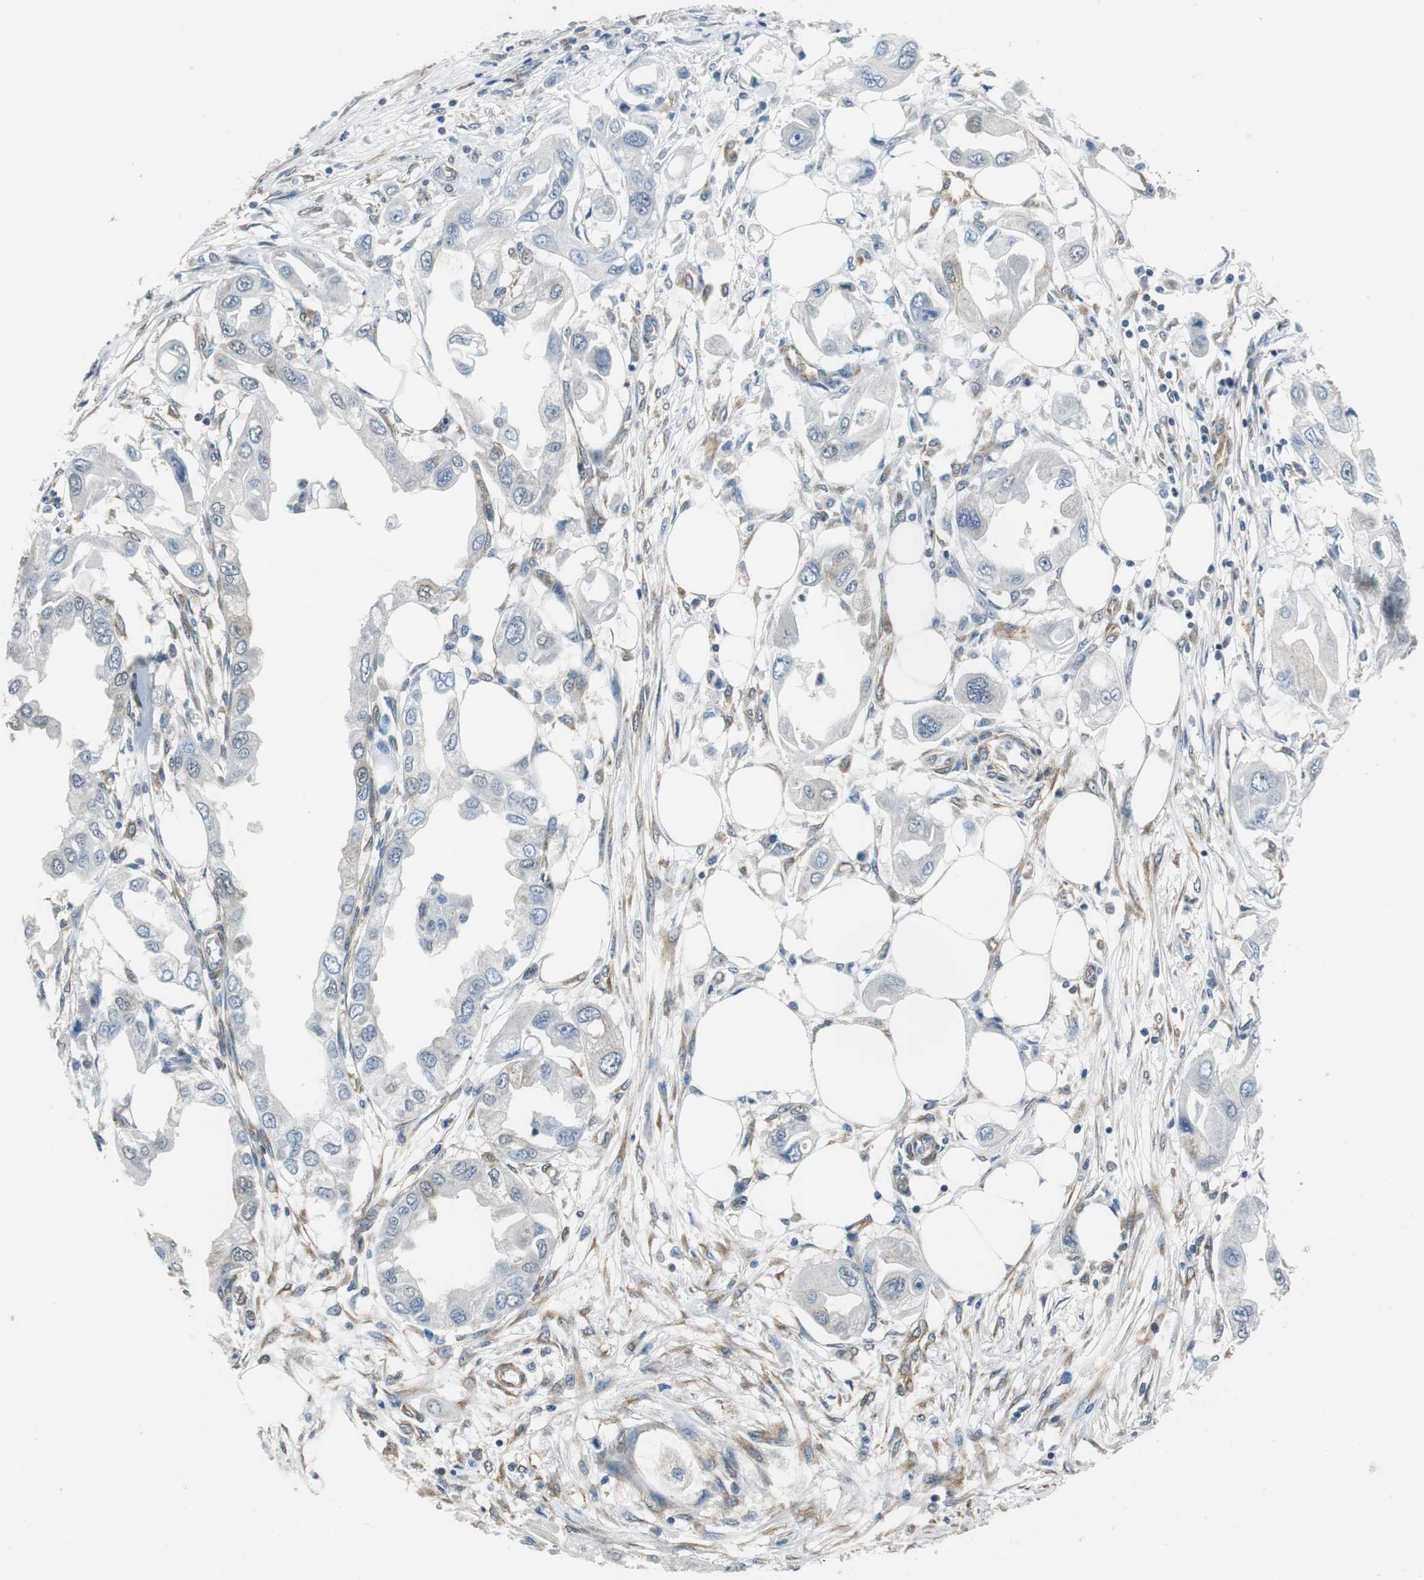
{"staining": {"intensity": "moderate", "quantity": "25%-75%", "location": "cytoplasmic/membranous"}, "tissue": "endometrial cancer", "cell_type": "Tumor cells", "image_type": "cancer", "snomed": [{"axis": "morphology", "description": "Adenocarcinoma, NOS"}, {"axis": "topography", "description": "Endometrium"}], "caption": "Immunohistochemistry of endometrial adenocarcinoma exhibits medium levels of moderate cytoplasmic/membranous positivity in approximately 25%-75% of tumor cells. (brown staining indicates protein expression, while blue staining denotes nuclei).", "gene": "CNOT3", "patient": {"sex": "female", "age": 67}}